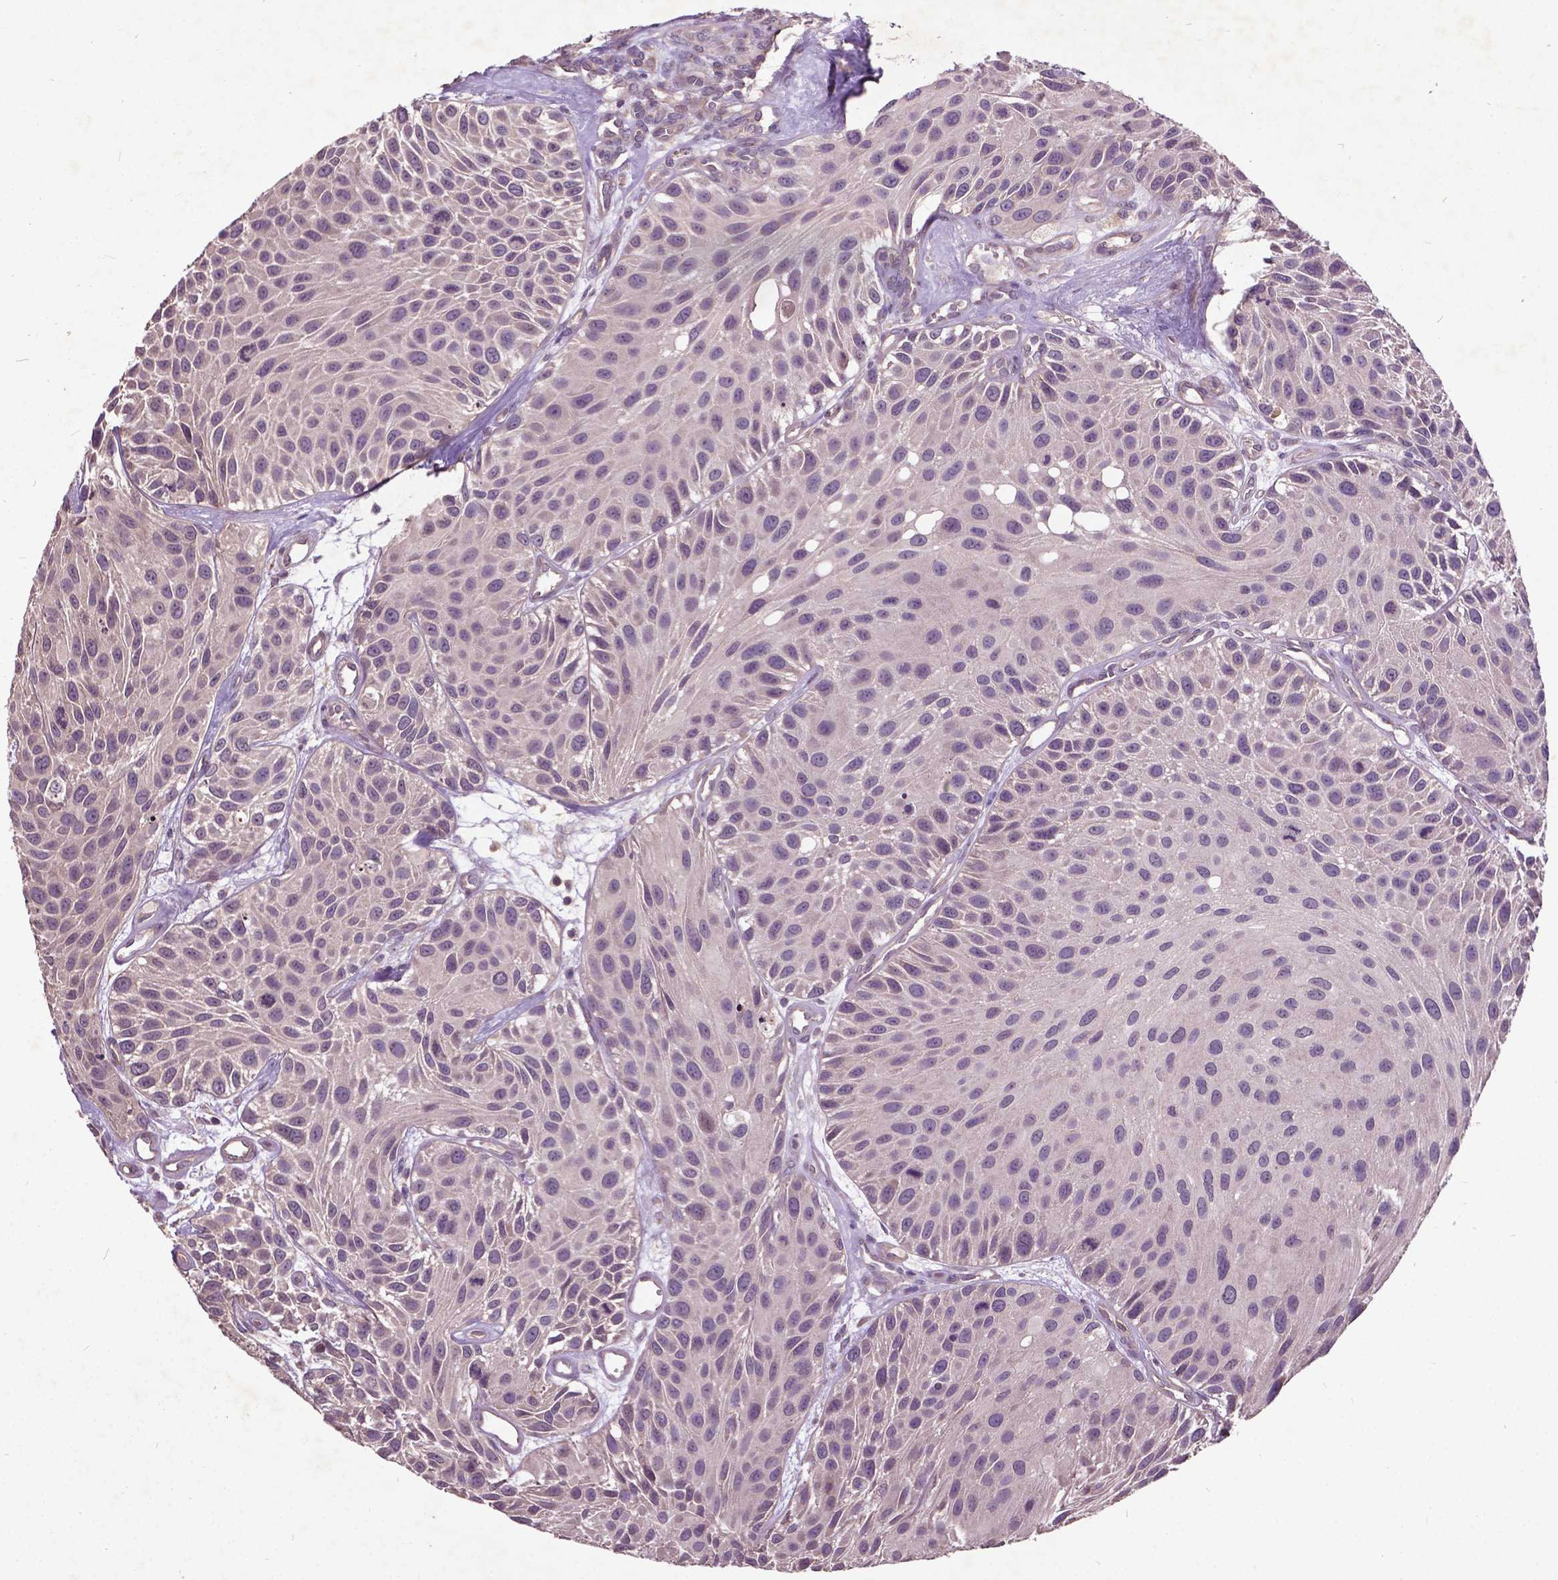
{"staining": {"intensity": "negative", "quantity": "none", "location": "none"}, "tissue": "urothelial cancer", "cell_type": "Tumor cells", "image_type": "cancer", "snomed": [{"axis": "morphology", "description": "Urothelial carcinoma, Low grade"}, {"axis": "topography", "description": "Urinary bladder"}], "caption": "IHC photomicrograph of urothelial cancer stained for a protein (brown), which demonstrates no expression in tumor cells.", "gene": "AP1S3", "patient": {"sex": "female", "age": 87}}